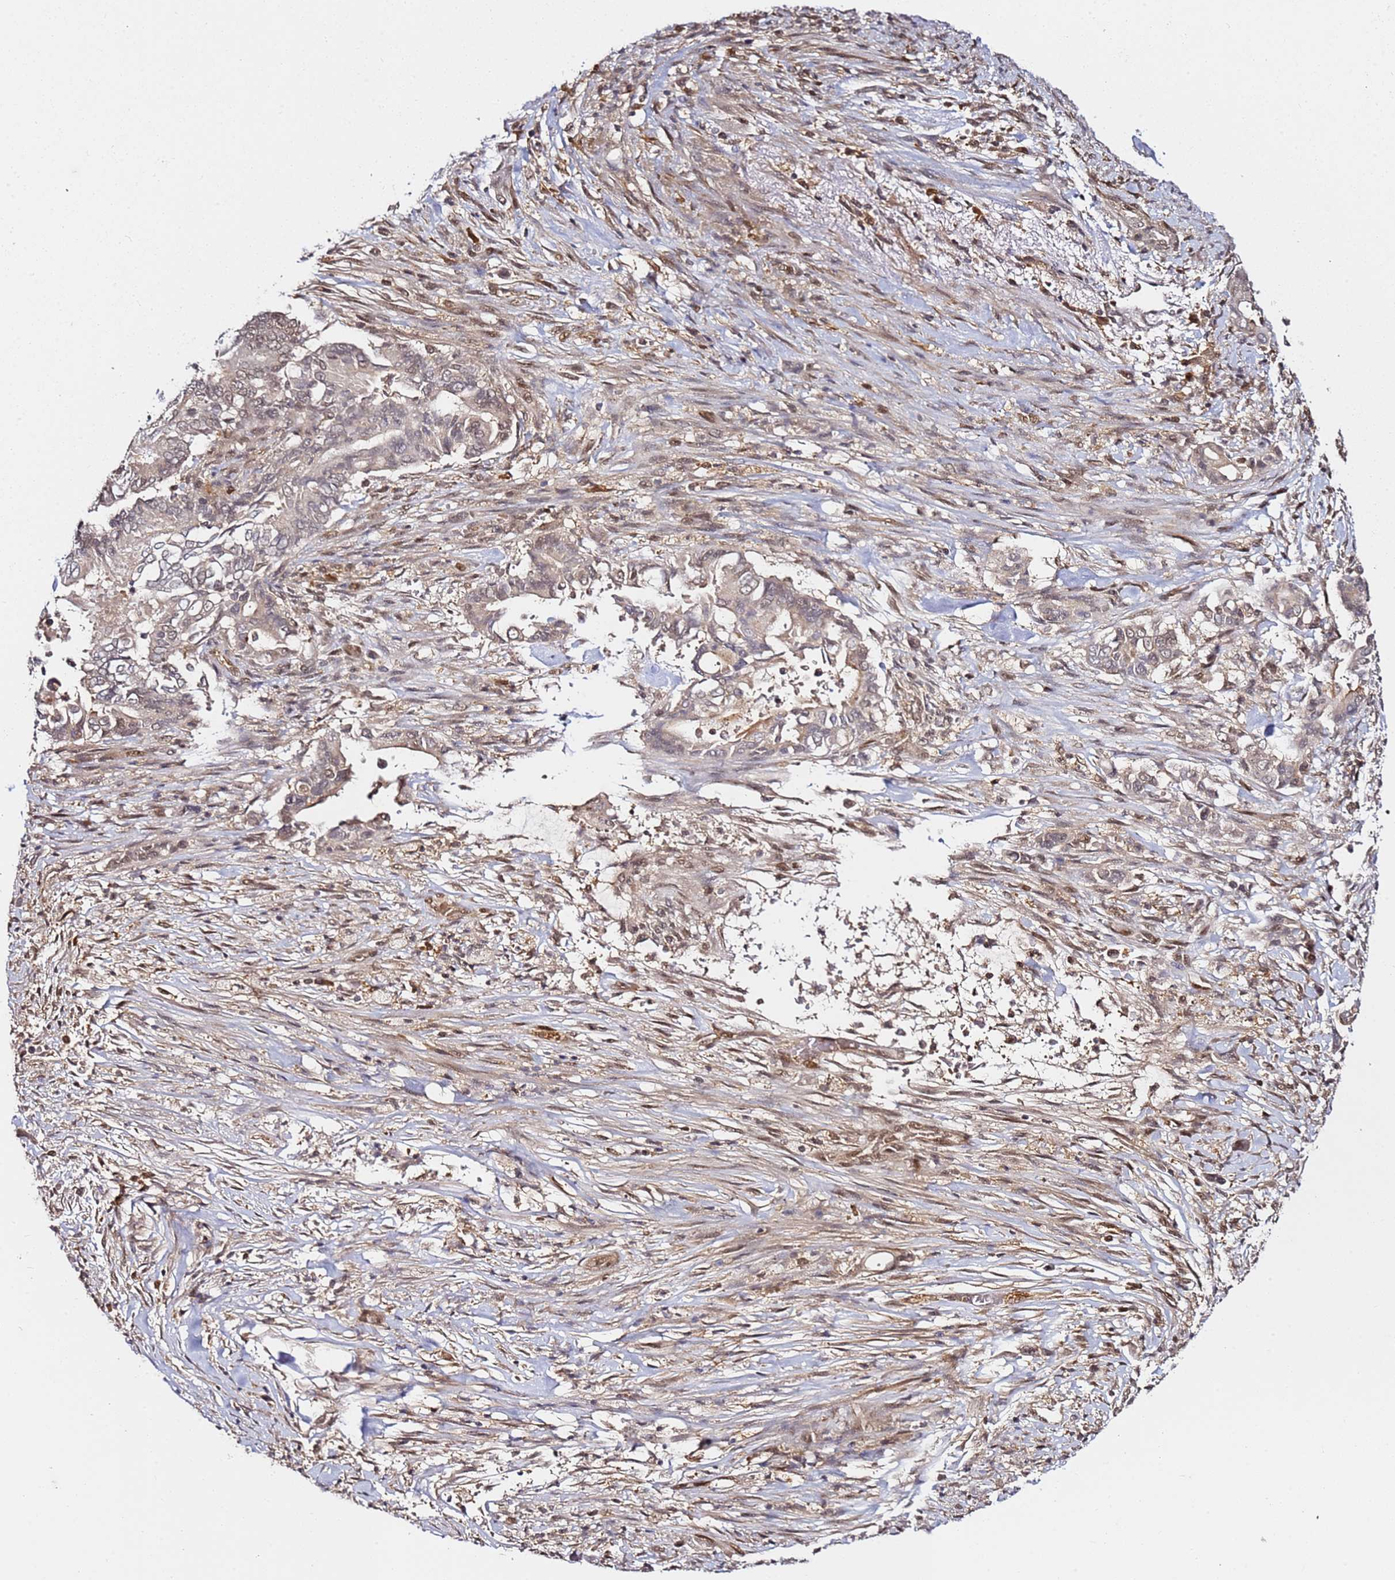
{"staining": {"intensity": "weak", "quantity": "<25%", "location": "nuclear"}, "tissue": "pancreatic cancer", "cell_type": "Tumor cells", "image_type": "cancer", "snomed": [{"axis": "morphology", "description": "Adenocarcinoma, NOS"}, {"axis": "topography", "description": "Pancreas"}], "caption": "IHC of pancreatic cancer (adenocarcinoma) exhibits no expression in tumor cells.", "gene": "RGS18", "patient": {"sex": "male", "age": 68}}